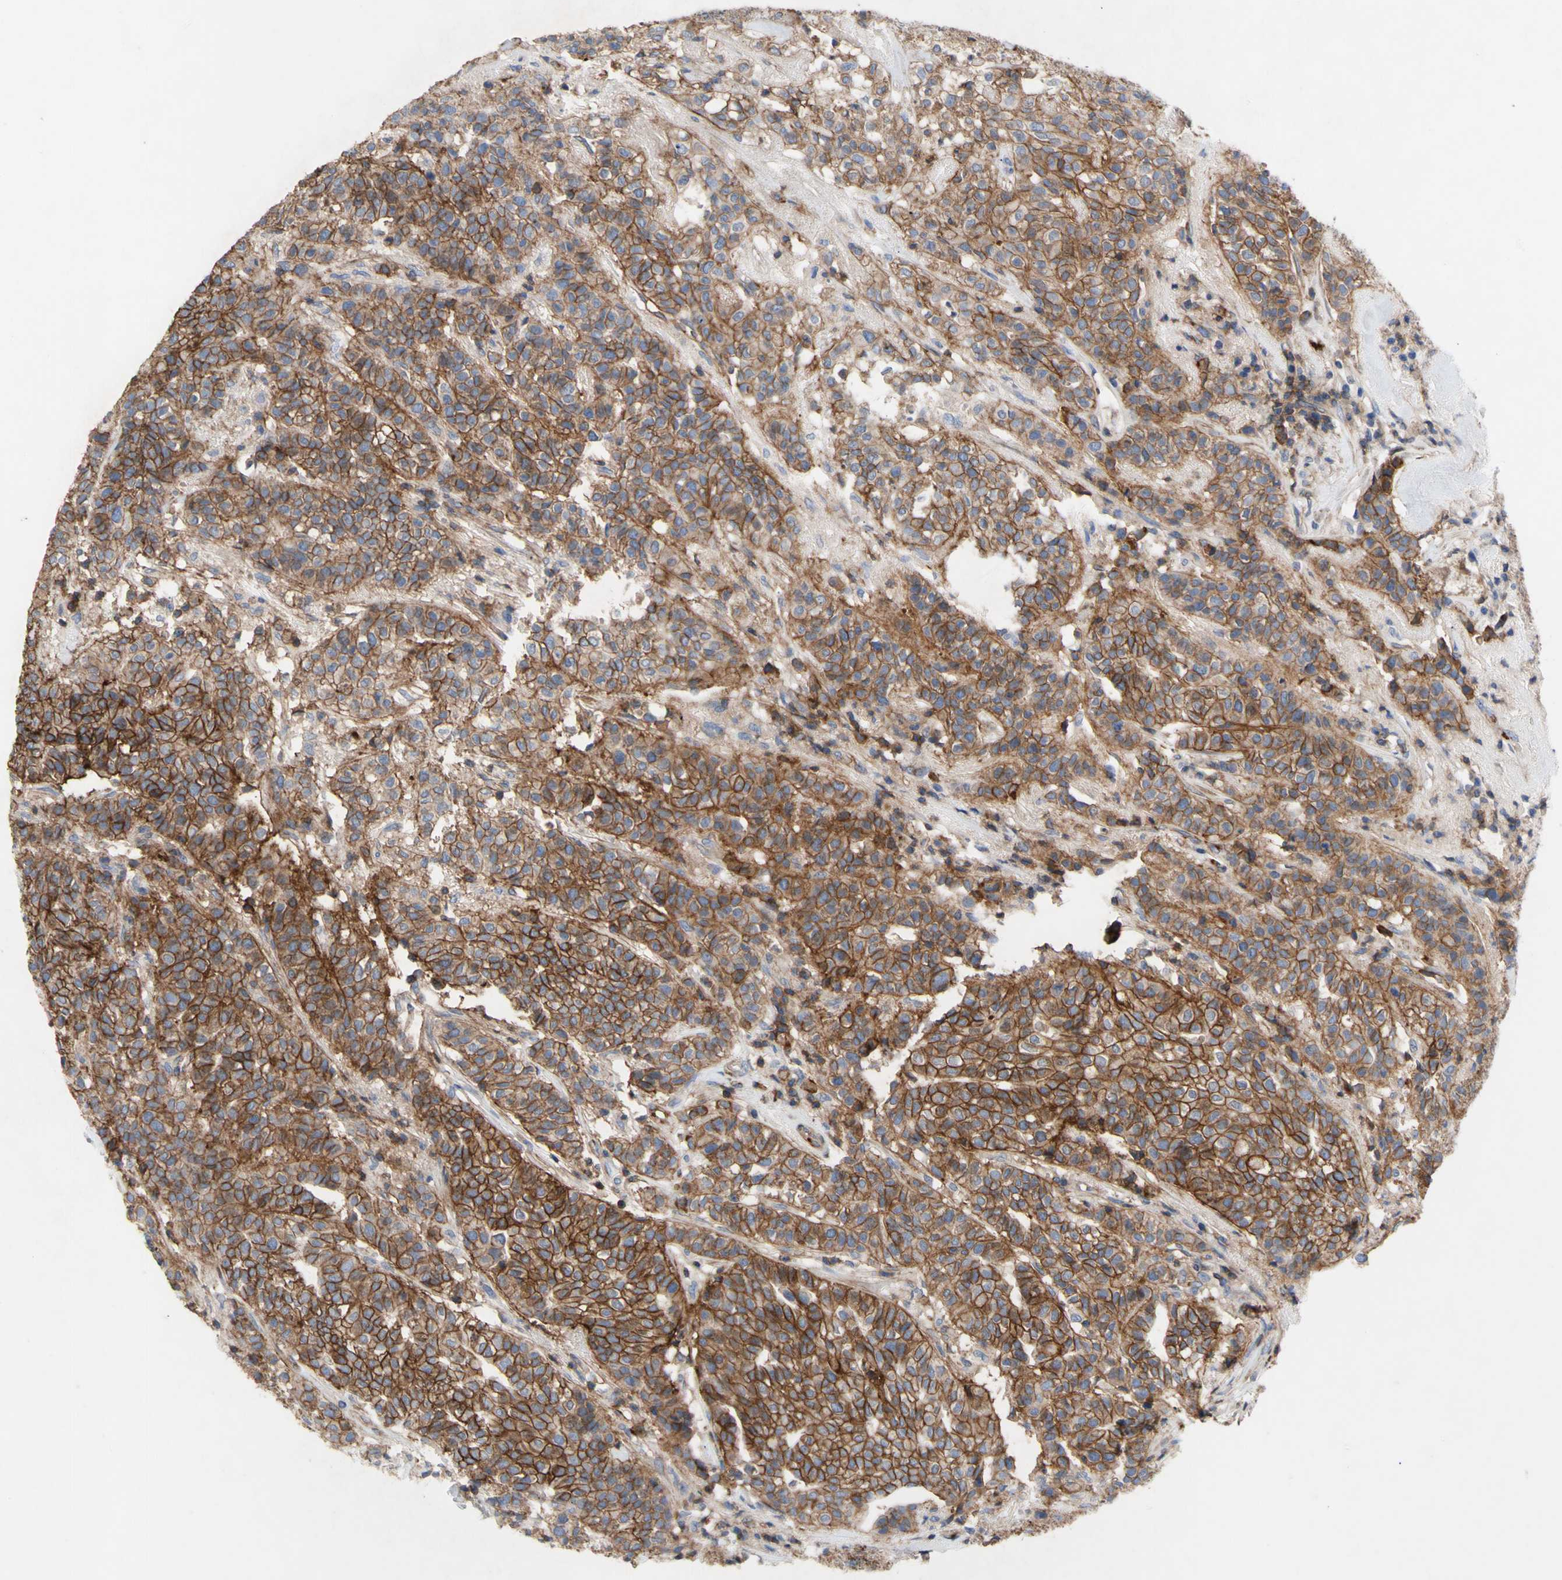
{"staining": {"intensity": "strong", "quantity": "25%-75%", "location": "cytoplasmic/membranous"}, "tissue": "head and neck cancer", "cell_type": "Tumor cells", "image_type": "cancer", "snomed": [{"axis": "morphology", "description": "Adenocarcinoma, NOS"}, {"axis": "topography", "description": "Salivary gland"}, {"axis": "topography", "description": "Head-Neck"}], "caption": "A brown stain labels strong cytoplasmic/membranous expression of a protein in human head and neck adenocarcinoma tumor cells.", "gene": "ATP2A3", "patient": {"sex": "female", "age": 65}}